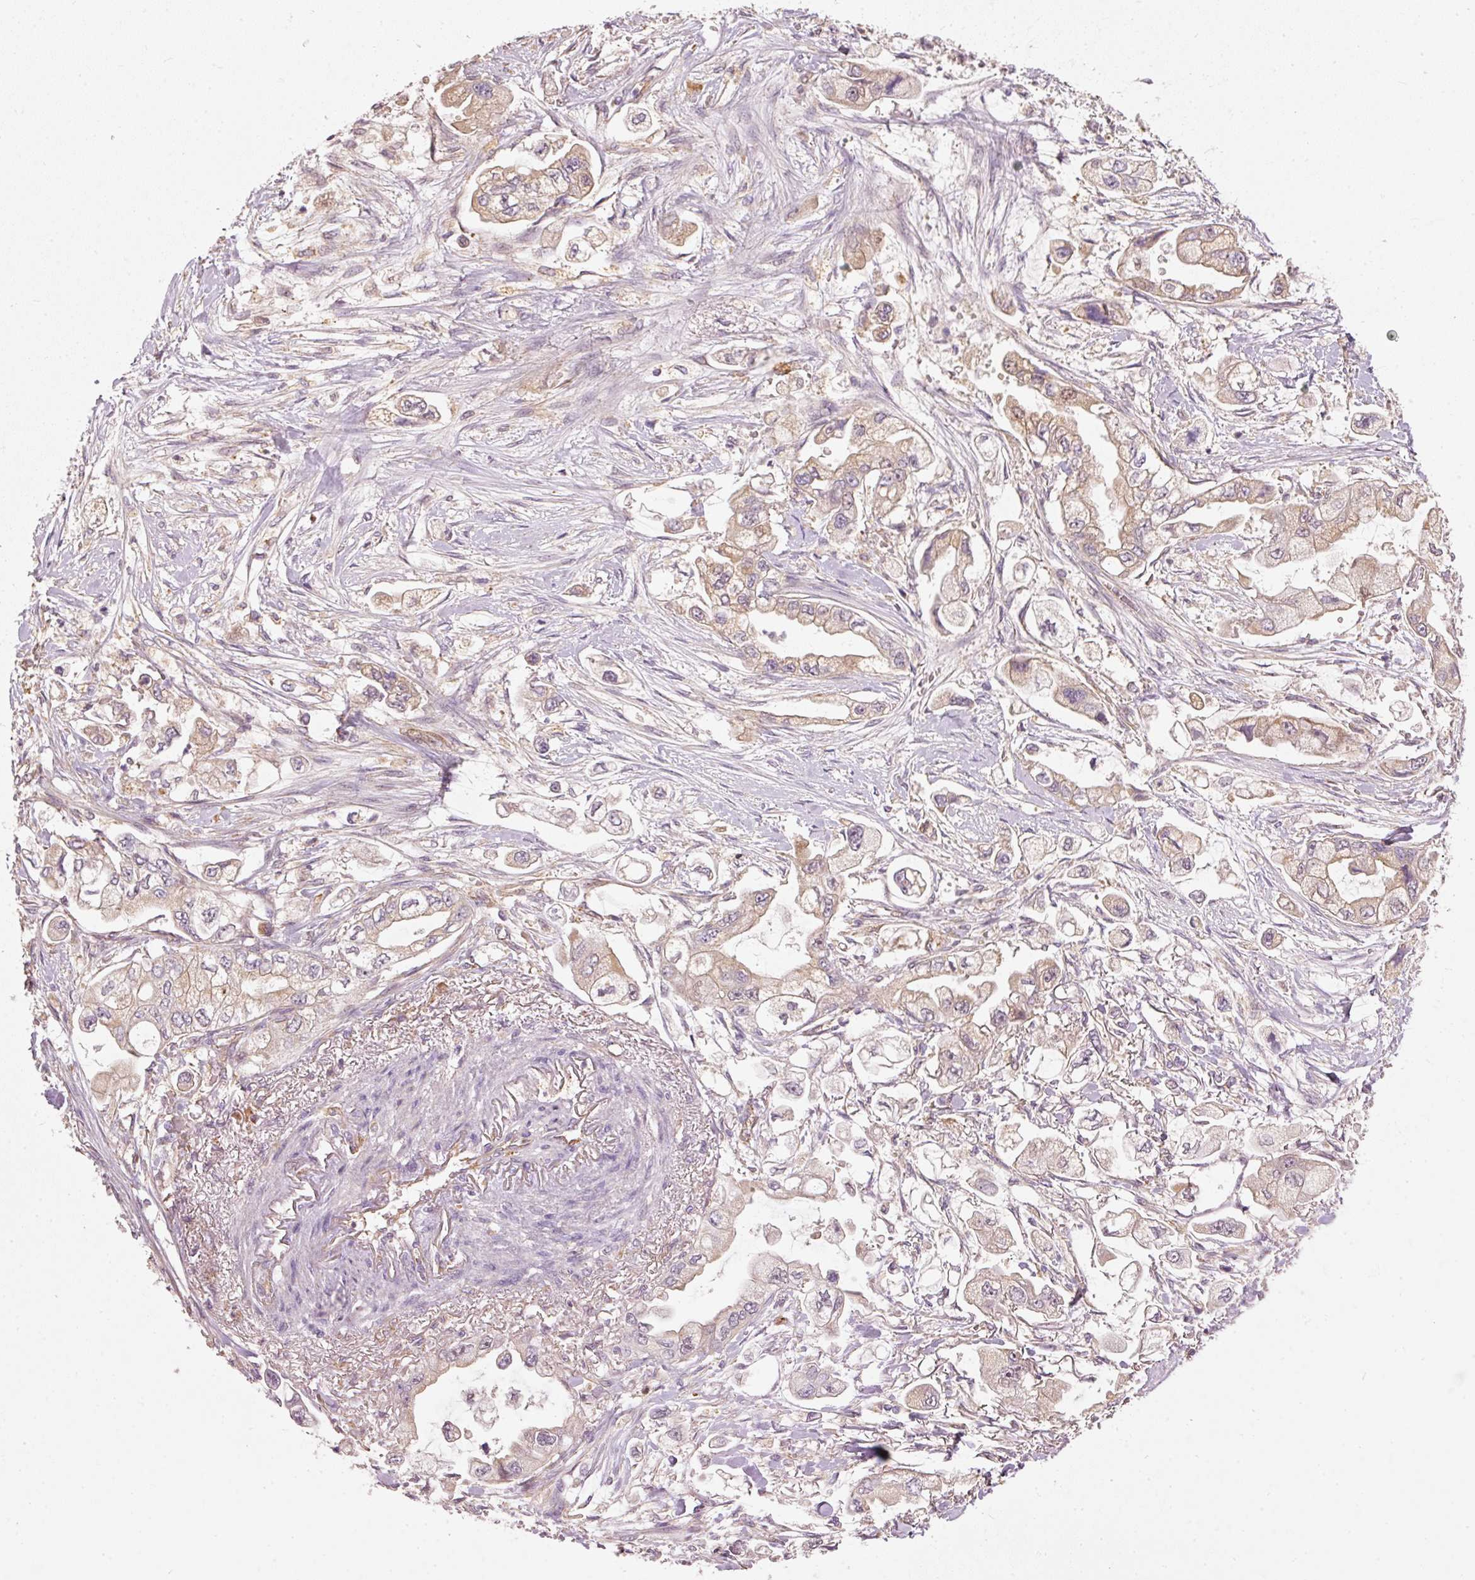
{"staining": {"intensity": "weak", "quantity": ">75%", "location": "cytoplasmic/membranous"}, "tissue": "stomach cancer", "cell_type": "Tumor cells", "image_type": "cancer", "snomed": [{"axis": "morphology", "description": "Adenocarcinoma, NOS"}, {"axis": "topography", "description": "Stomach"}], "caption": "This histopathology image demonstrates IHC staining of stomach cancer, with low weak cytoplasmic/membranous staining in approximately >75% of tumor cells.", "gene": "MTHFD1L", "patient": {"sex": "male", "age": 62}}